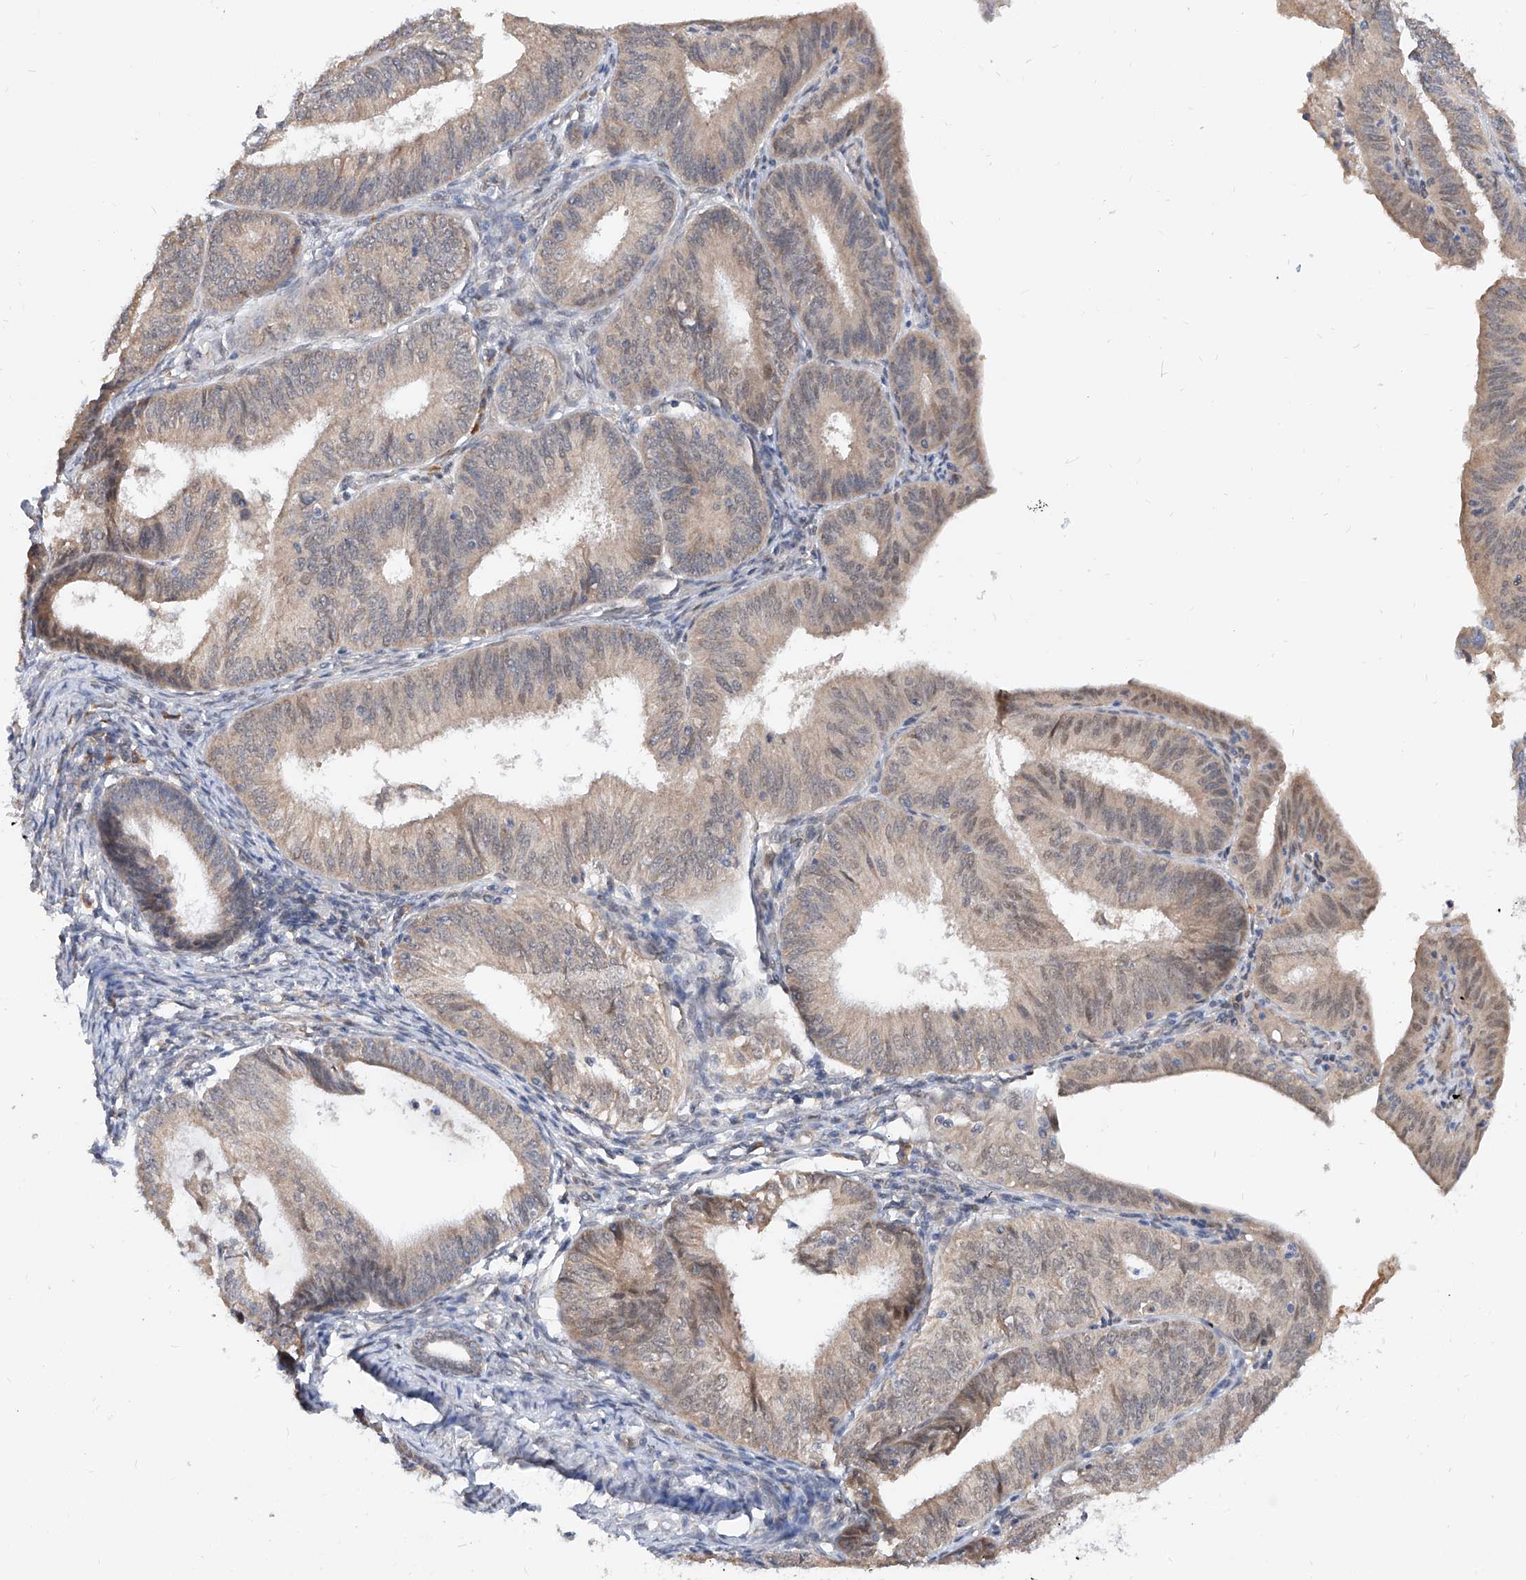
{"staining": {"intensity": "weak", "quantity": "<25%", "location": "cytoplasmic/membranous,nuclear"}, "tissue": "endometrial cancer", "cell_type": "Tumor cells", "image_type": "cancer", "snomed": [{"axis": "morphology", "description": "Adenocarcinoma, NOS"}, {"axis": "topography", "description": "Endometrium"}], "caption": "Endometrial adenocarcinoma was stained to show a protein in brown. There is no significant positivity in tumor cells.", "gene": "CARMIL3", "patient": {"sex": "female", "age": 51}}